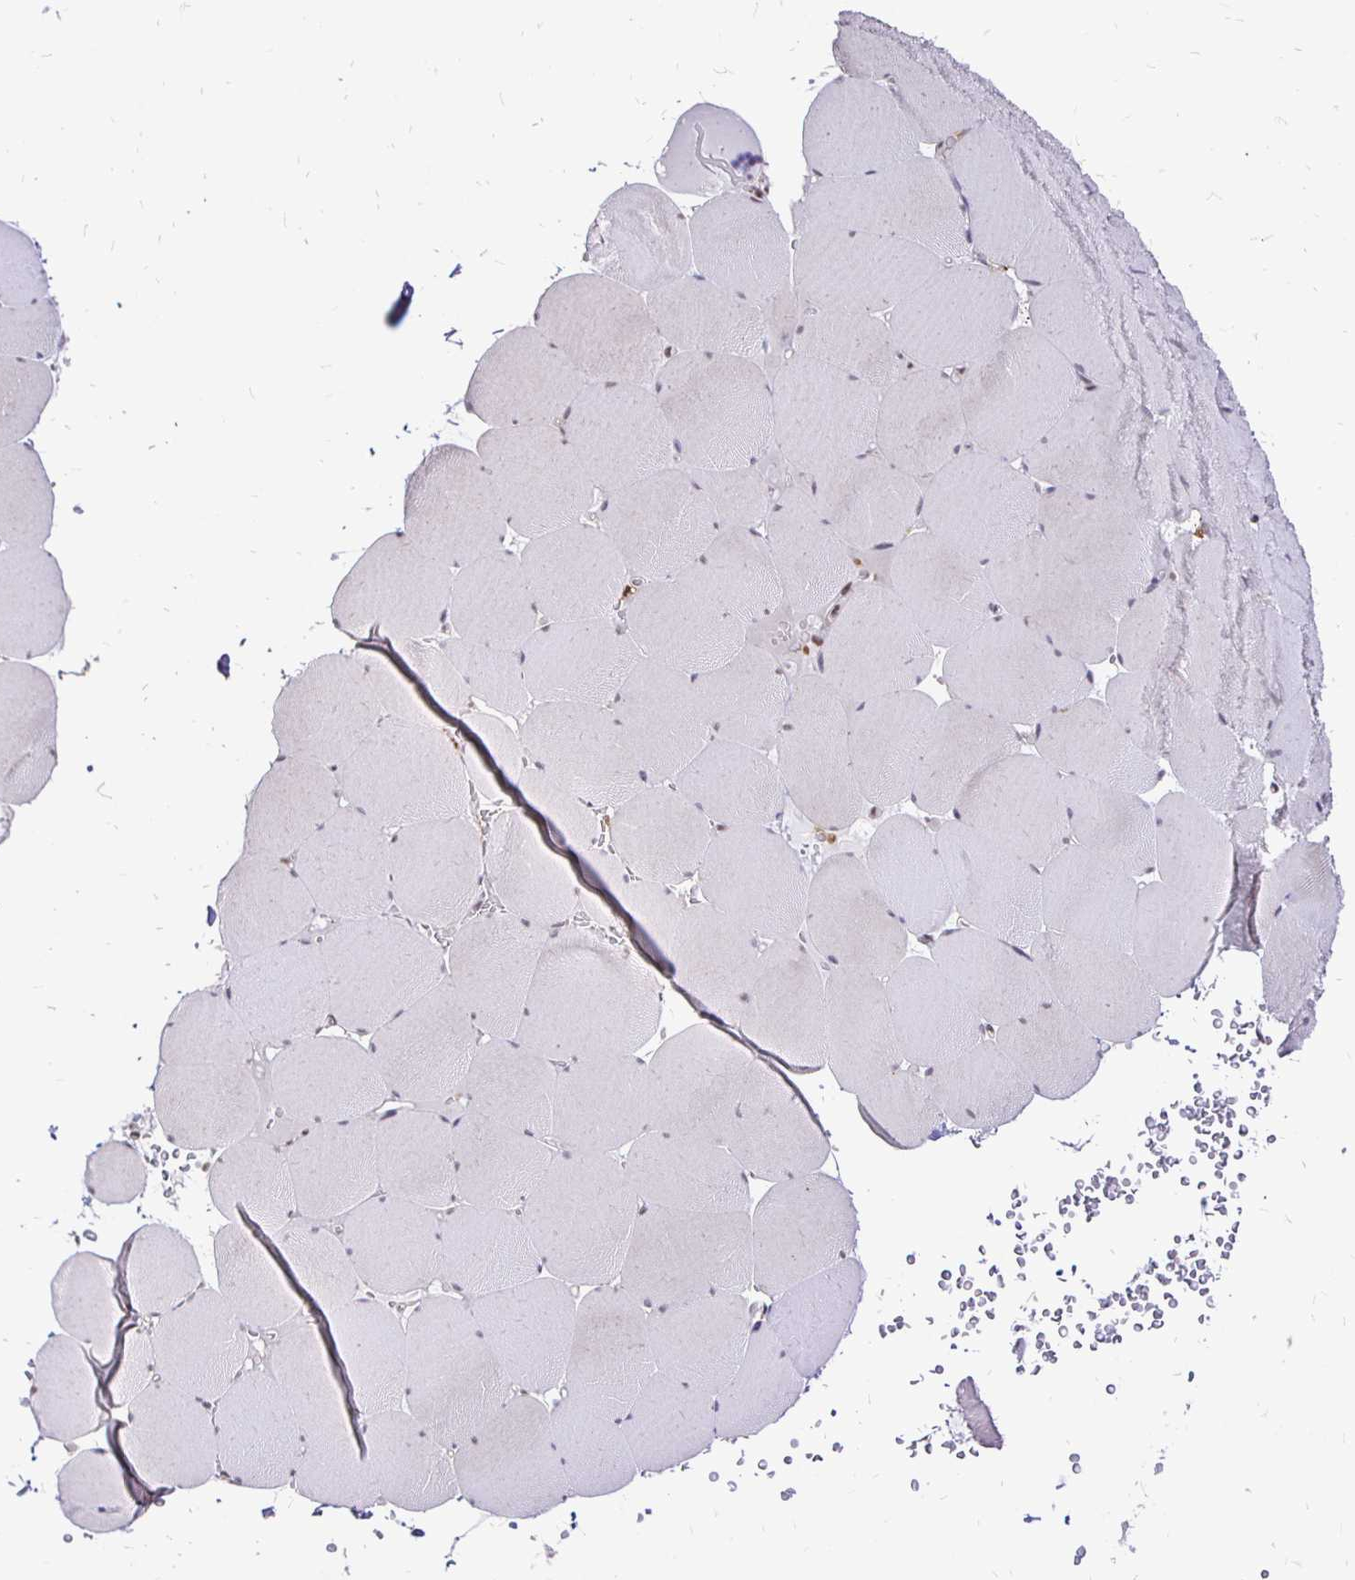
{"staining": {"intensity": "negative", "quantity": "none", "location": "none"}, "tissue": "skeletal muscle", "cell_type": "Myocytes", "image_type": "normal", "snomed": [{"axis": "morphology", "description": "Normal tissue, NOS"}, {"axis": "topography", "description": "Skeletal muscle"}, {"axis": "topography", "description": "Head-Neck"}], "caption": "Photomicrograph shows no protein expression in myocytes of benign skeletal muscle.", "gene": "SIN3A", "patient": {"sex": "male", "age": 66}}